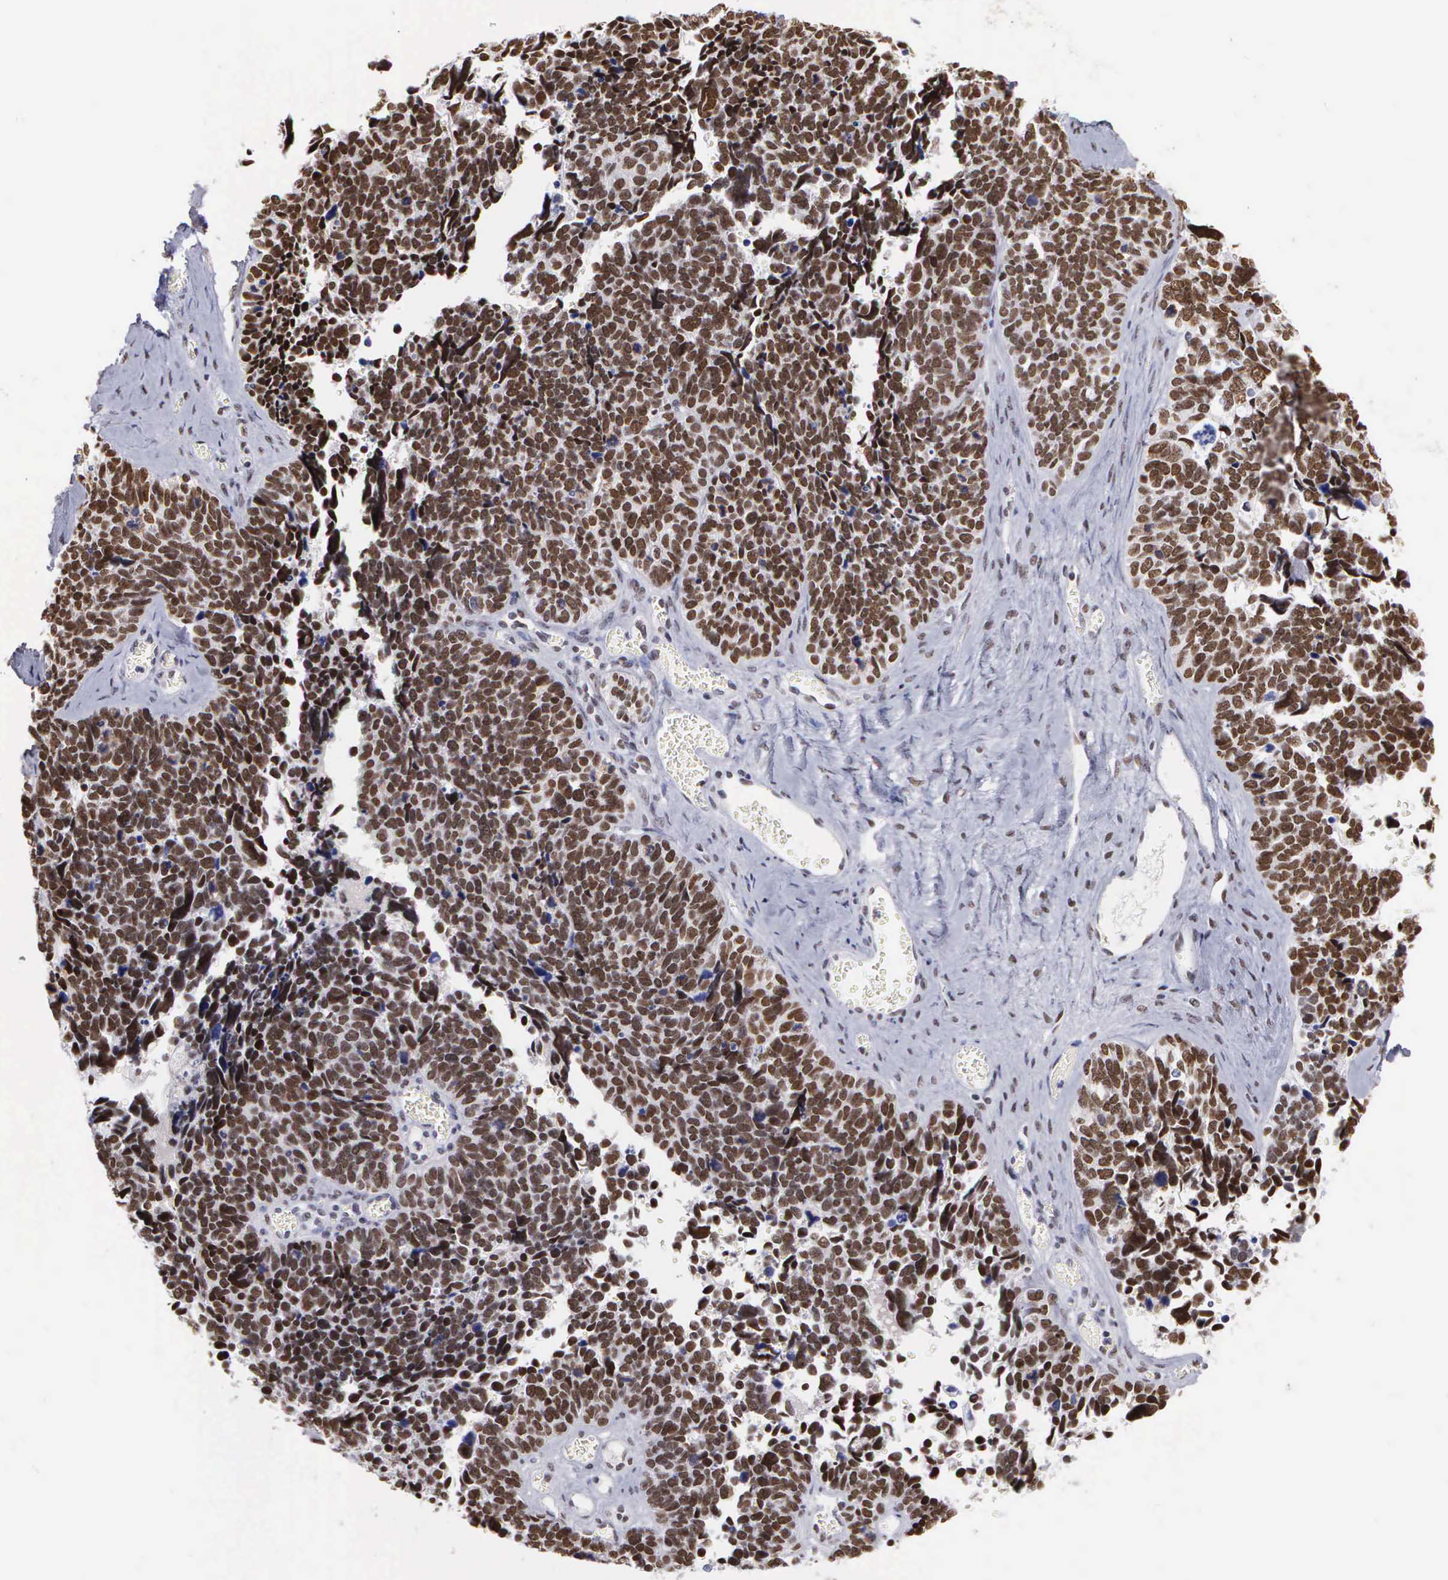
{"staining": {"intensity": "strong", "quantity": ">75%", "location": "nuclear"}, "tissue": "ovarian cancer", "cell_type": "Tumor cells", "image_type": "cancer", "snomed": [{"axis": "morphology", "description": "Cystadenocarcinoma, serous, NOS"}, {"axis": "topography", "description": "Ovary"}], "caption": "Ovarian serous cystadenocarcinoma stained with IHC shows strong nuclear staining in about >75% of tumor cells.", "gene": "CSTF2", "patient": {"sex": "female", "age": 77}}